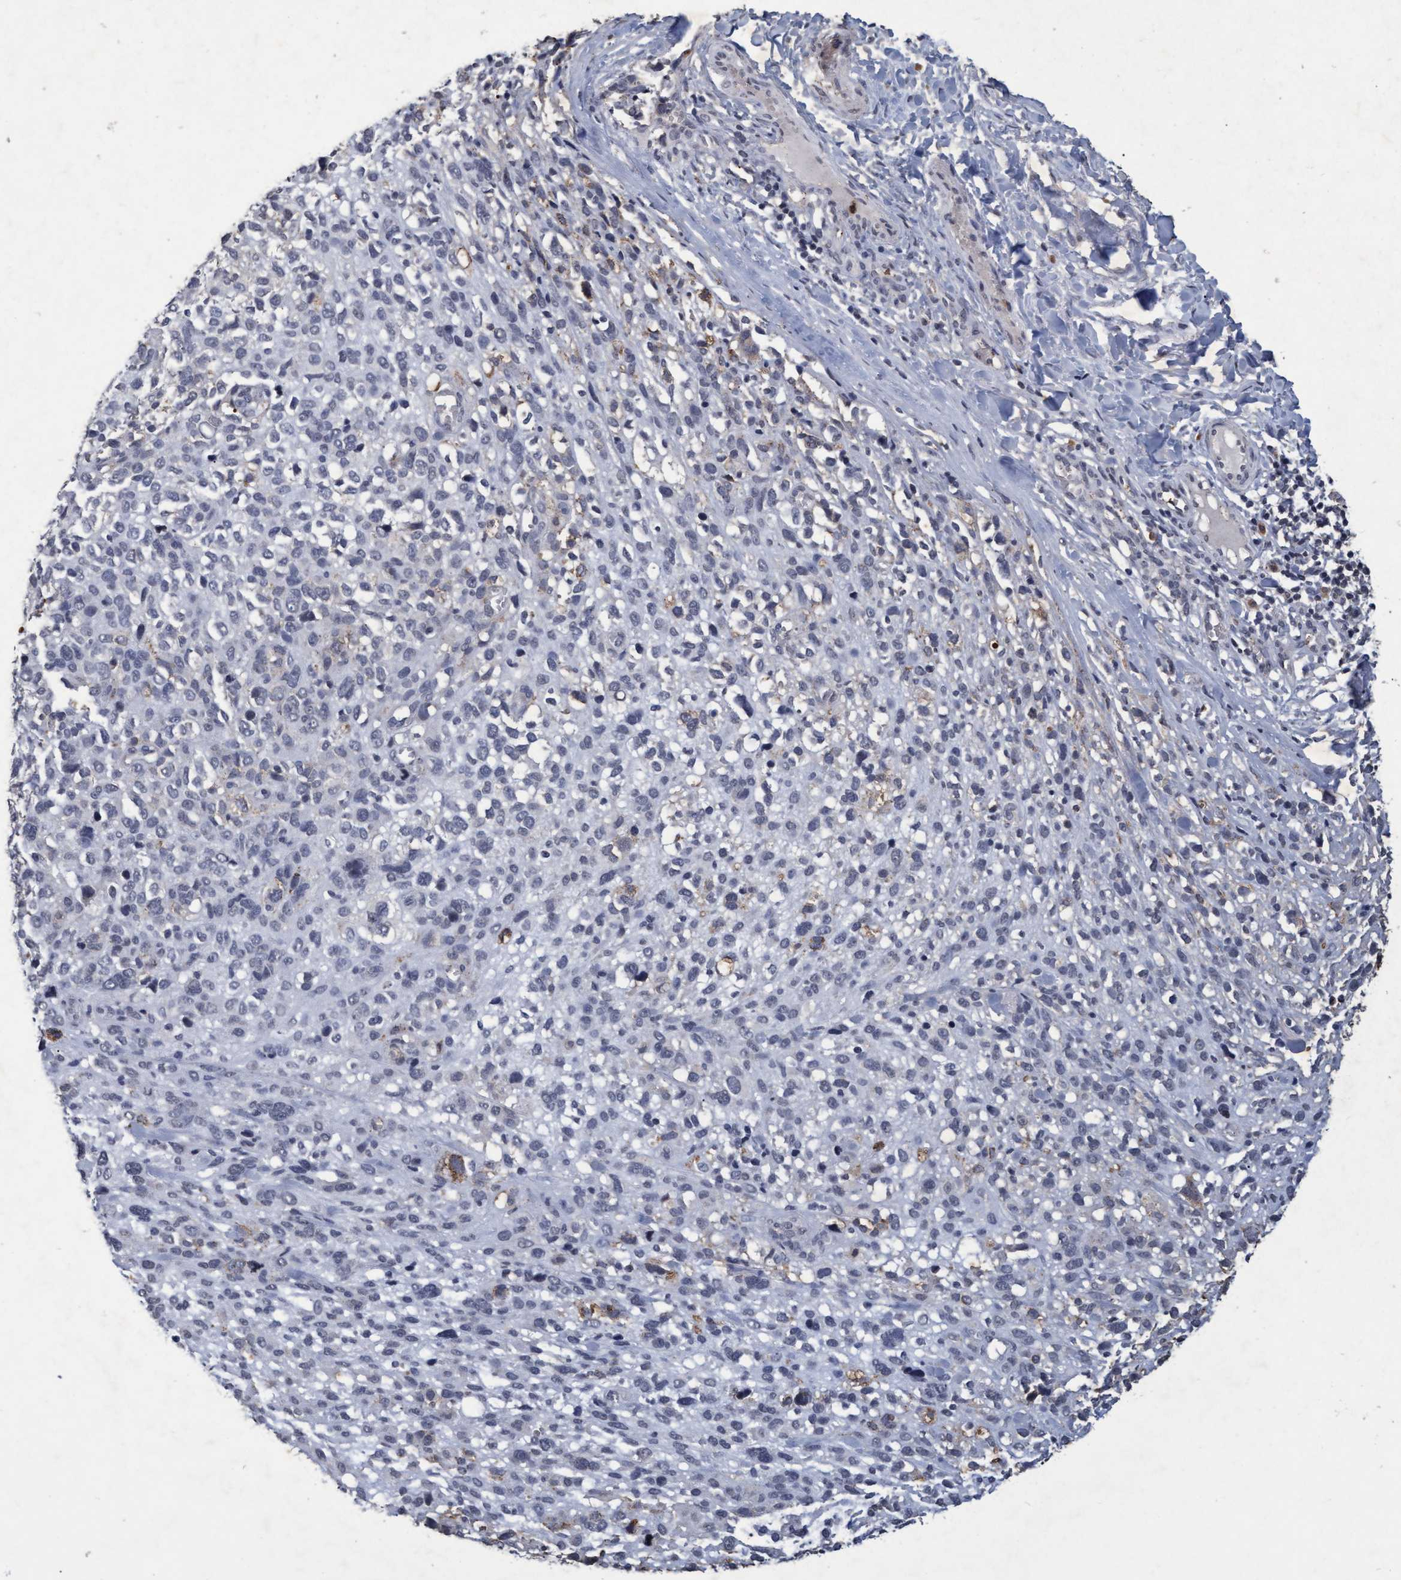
{"staining": {"intensity": "negative", "quantity": "none", "location": "none"}, "tissue": "melanoma", "cell_type": "Tumor cells", "image_type": "cancer", "snomed": [{"axis": "morphology", "description": "Malignant melanoma, NOS"}, {"axis": "topography", "description": "Skin"}], "caption": "Melanoma was stained to show a protein in brown. There is no significant staining in tumor cells.", "gene": "GALC", "patient": {"sex": "female", "age": 55}}